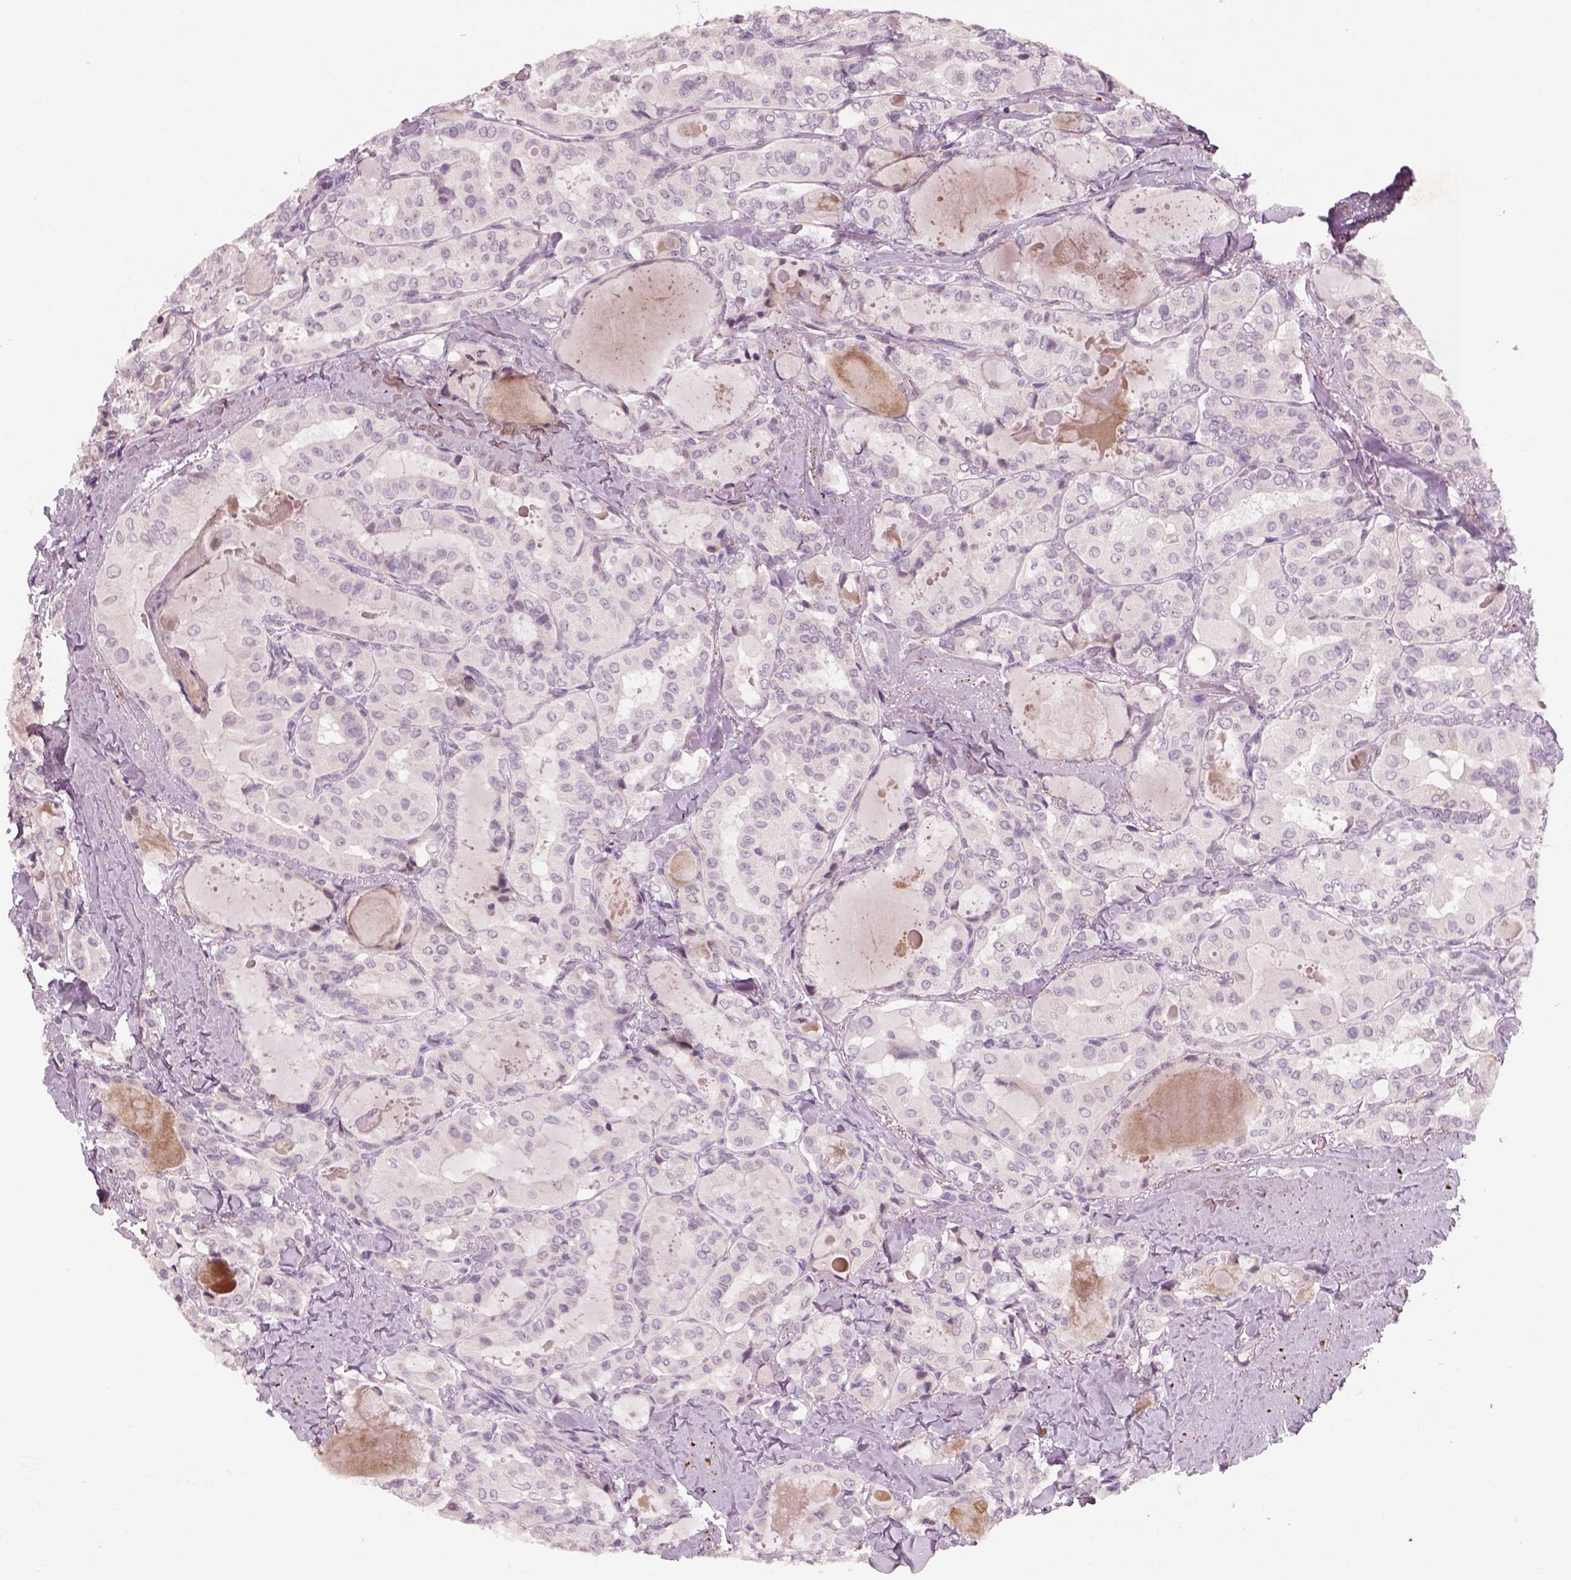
{"staining": {"intensity": "negative", "quantity": "none", "location": "none"}, "tissue": "thyroid cancer", "cell_type": "Tumor cells", "image_type": "cancer", "snomed": [{"axis": "morphology", "description": "Papillary adenocarcinoma, NOS"}, {"axis": "topography", "description": "Thyroid gland"}], "caption": "Immunohistochemistry photomicrograph of thyroid cancer stained for a protein (brown), which reveals no staining in tumor cells.", "gene": "PENK", "patient": {"sex": "female", "age": 41}}